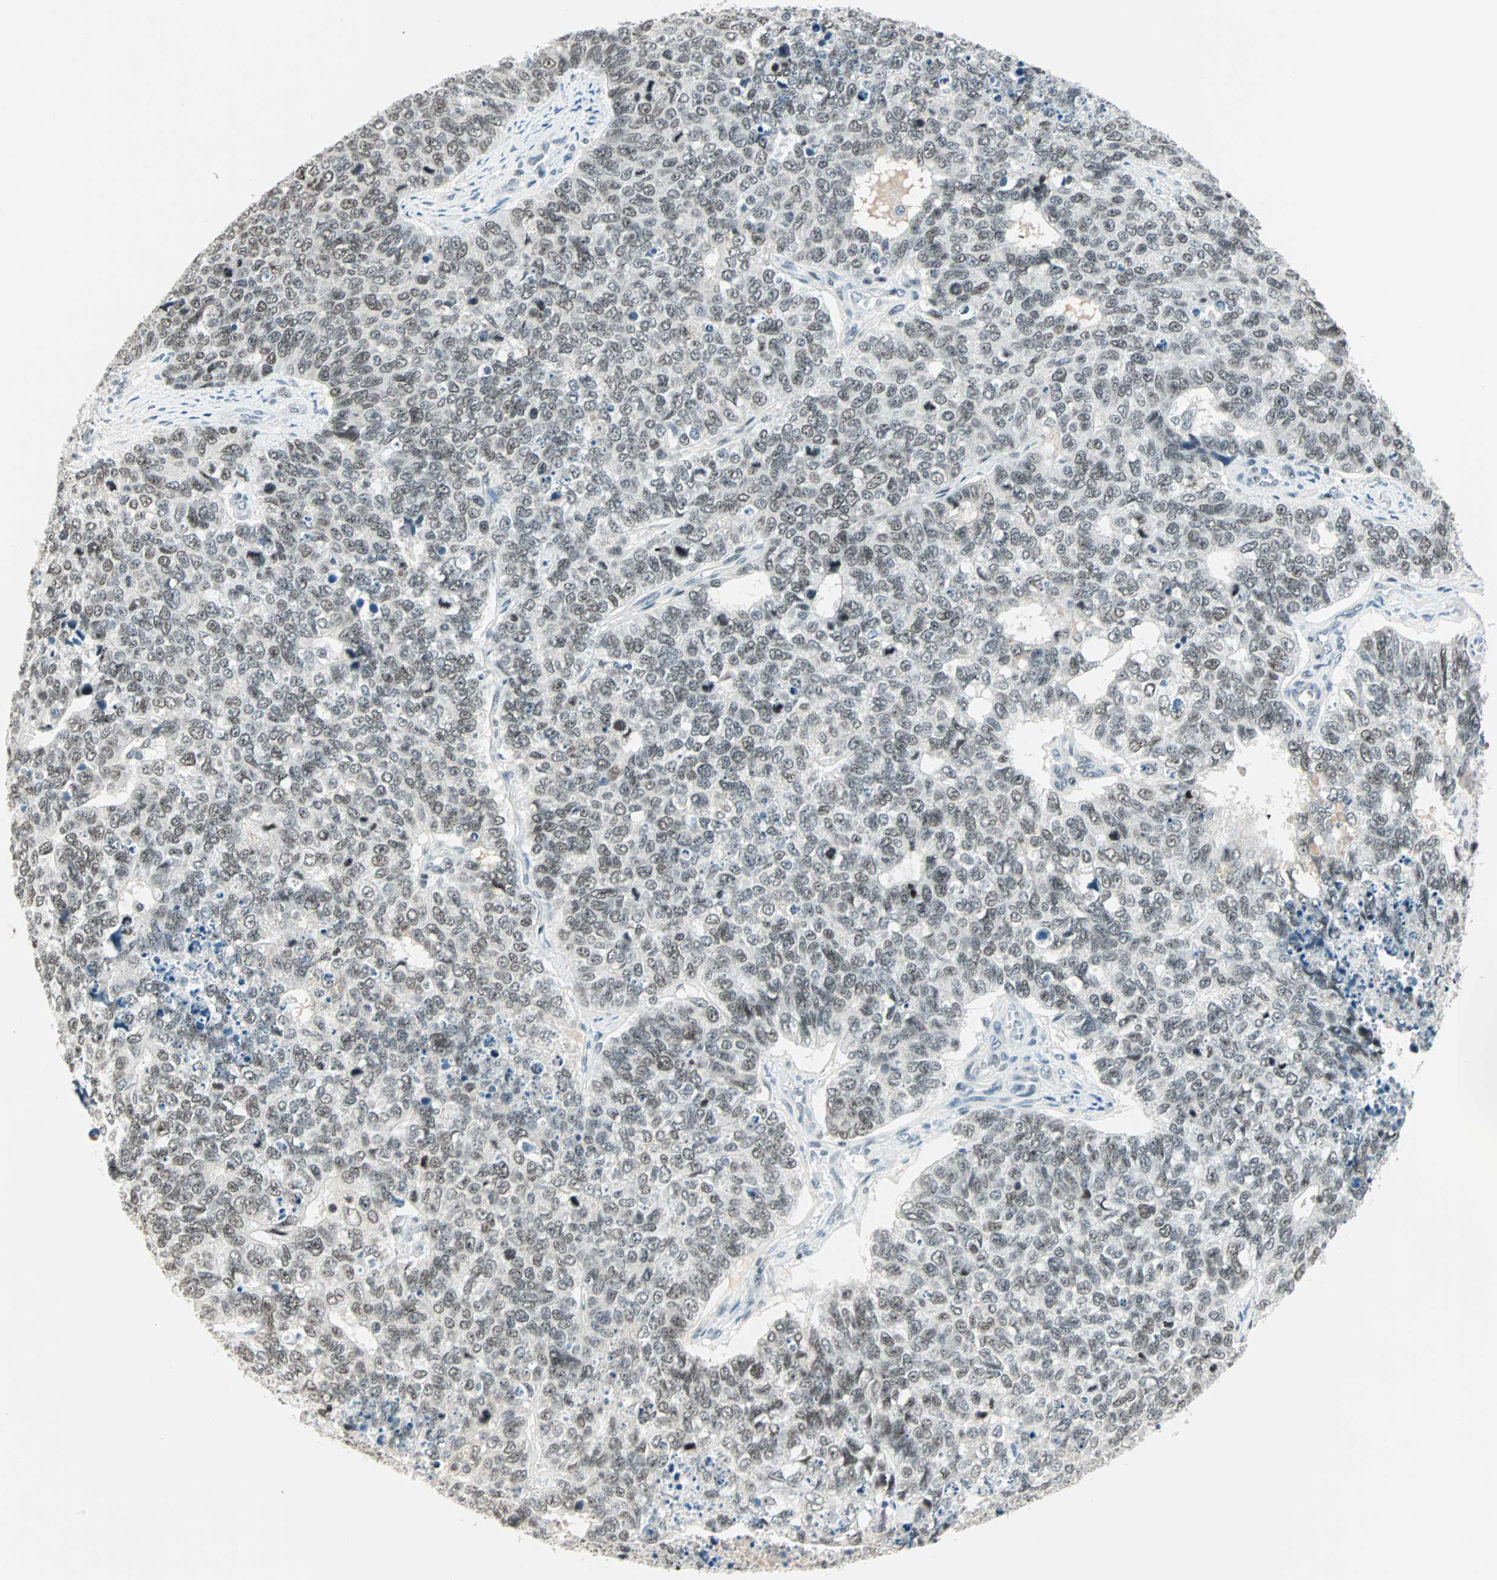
{"staining": {"intensity": "weak", "quantity": ">75%", "location": "nuclear"}, "tissue": "cervical cancer", "cell_type": "Tumor cells", "image_type": "cancer", "snomed": [{"axis": "morphology", "description": "Squamous cell carcinoma, NOS"}, {"axis": "topography", "description": "Cervix"}], "caption": "Tumor cells demonstrate low levels of weak nuclear staining in about >75% of cells in human cervical cancer.", "gene": "SIN3A", "patient": {"sex": "female", "age": 63}}